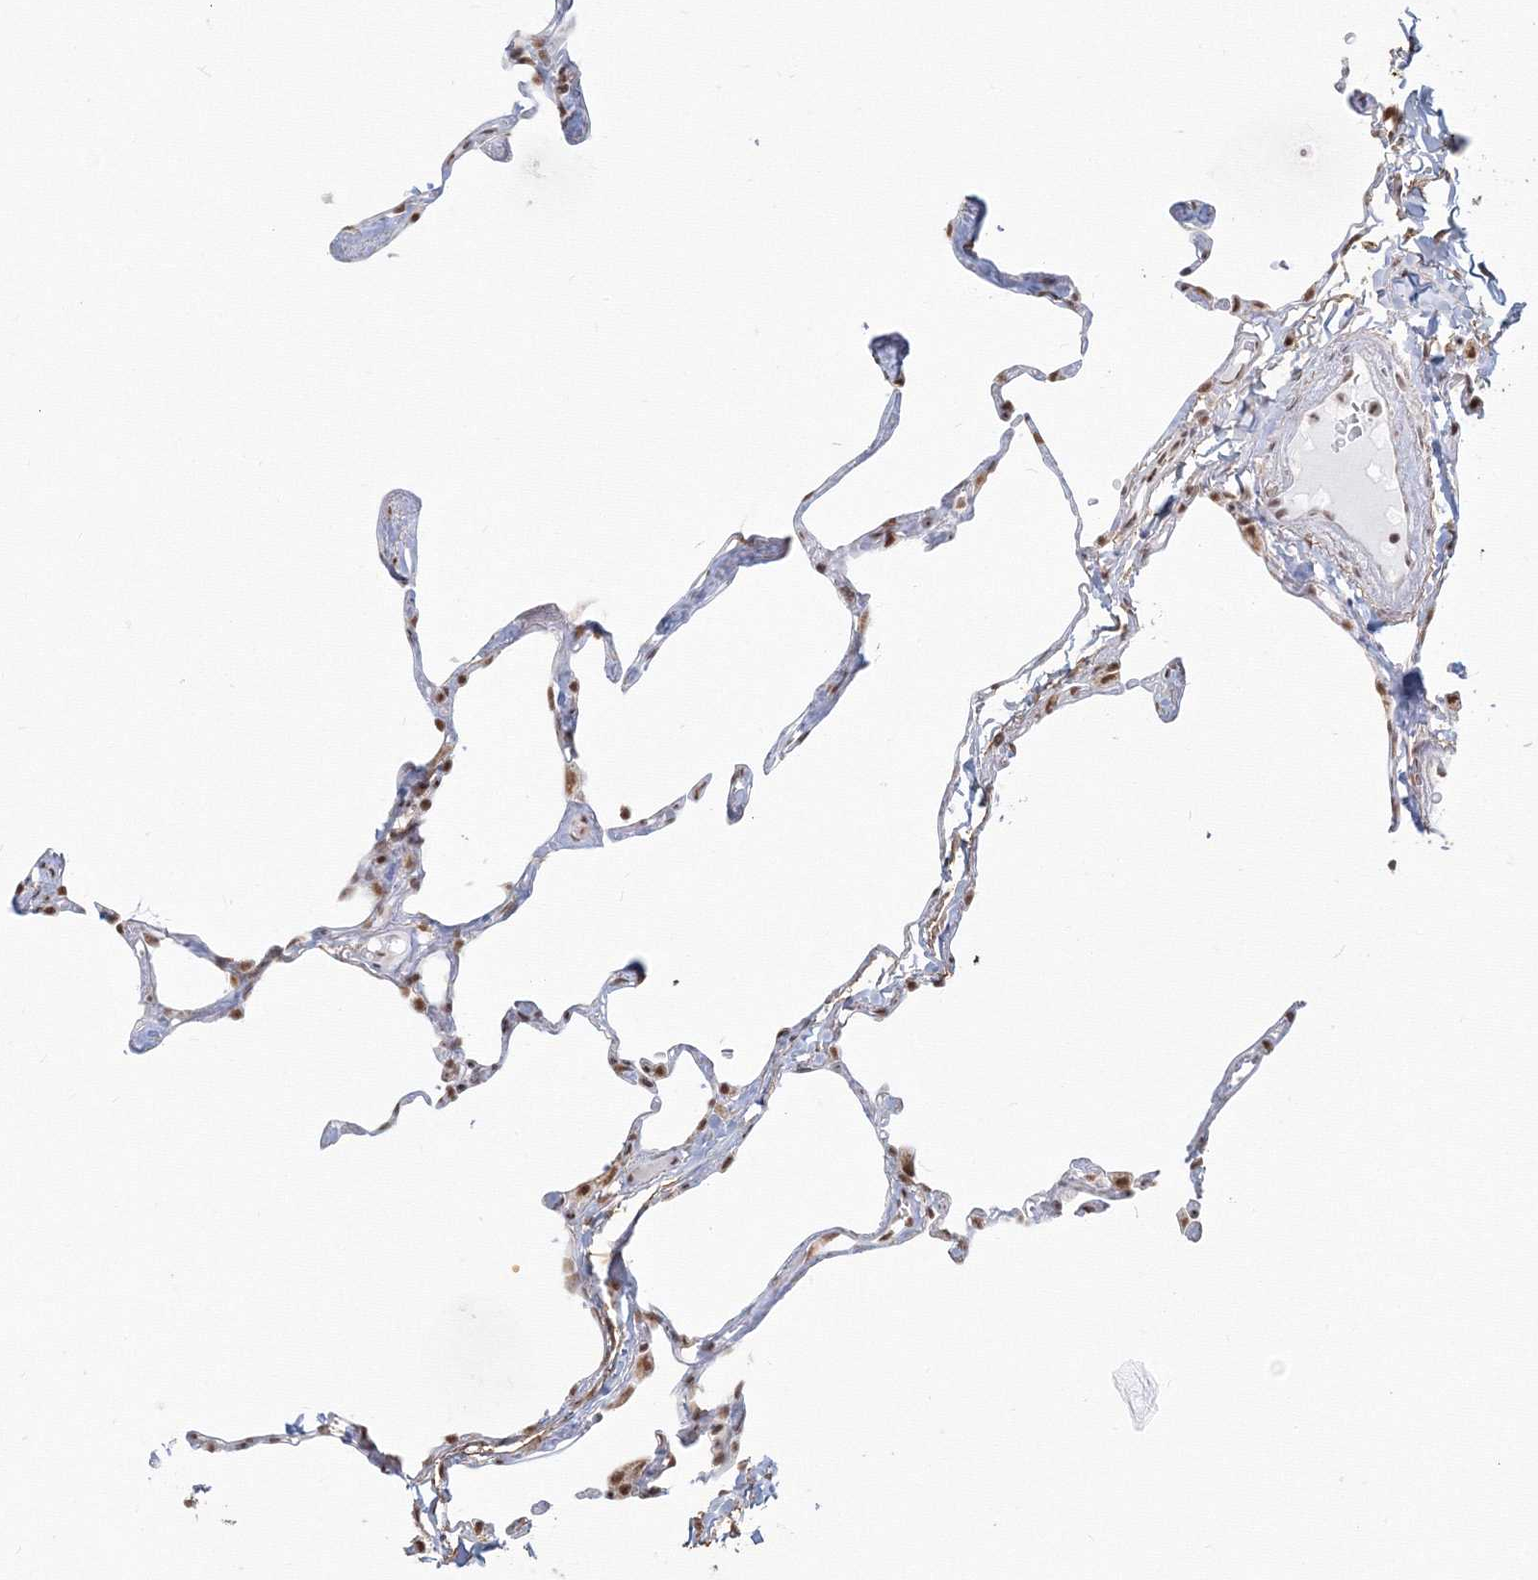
{"staining": {"intensity": "moderate", "quantity": ">75%", "location": "nuclear"}, "tissue": "lung", "cell_type": "Alveolar cells", "image_type": "normal", "snomed": [{"axis": "morphology", "description": "Normal tissue, NOS"}, {"axis": "topography", "description": "Lung"}], "caption": "This histopathology image exhibits unremarkable lung stained with immunohistochemistry (IHC) to label a protein in brown. The nuclear of alveolar cells show moderate positivity for the protein. Nuclei are counter-stained blue.", "gene": "PPP4R2", "patient": {"sex": "male", "age": 65}}